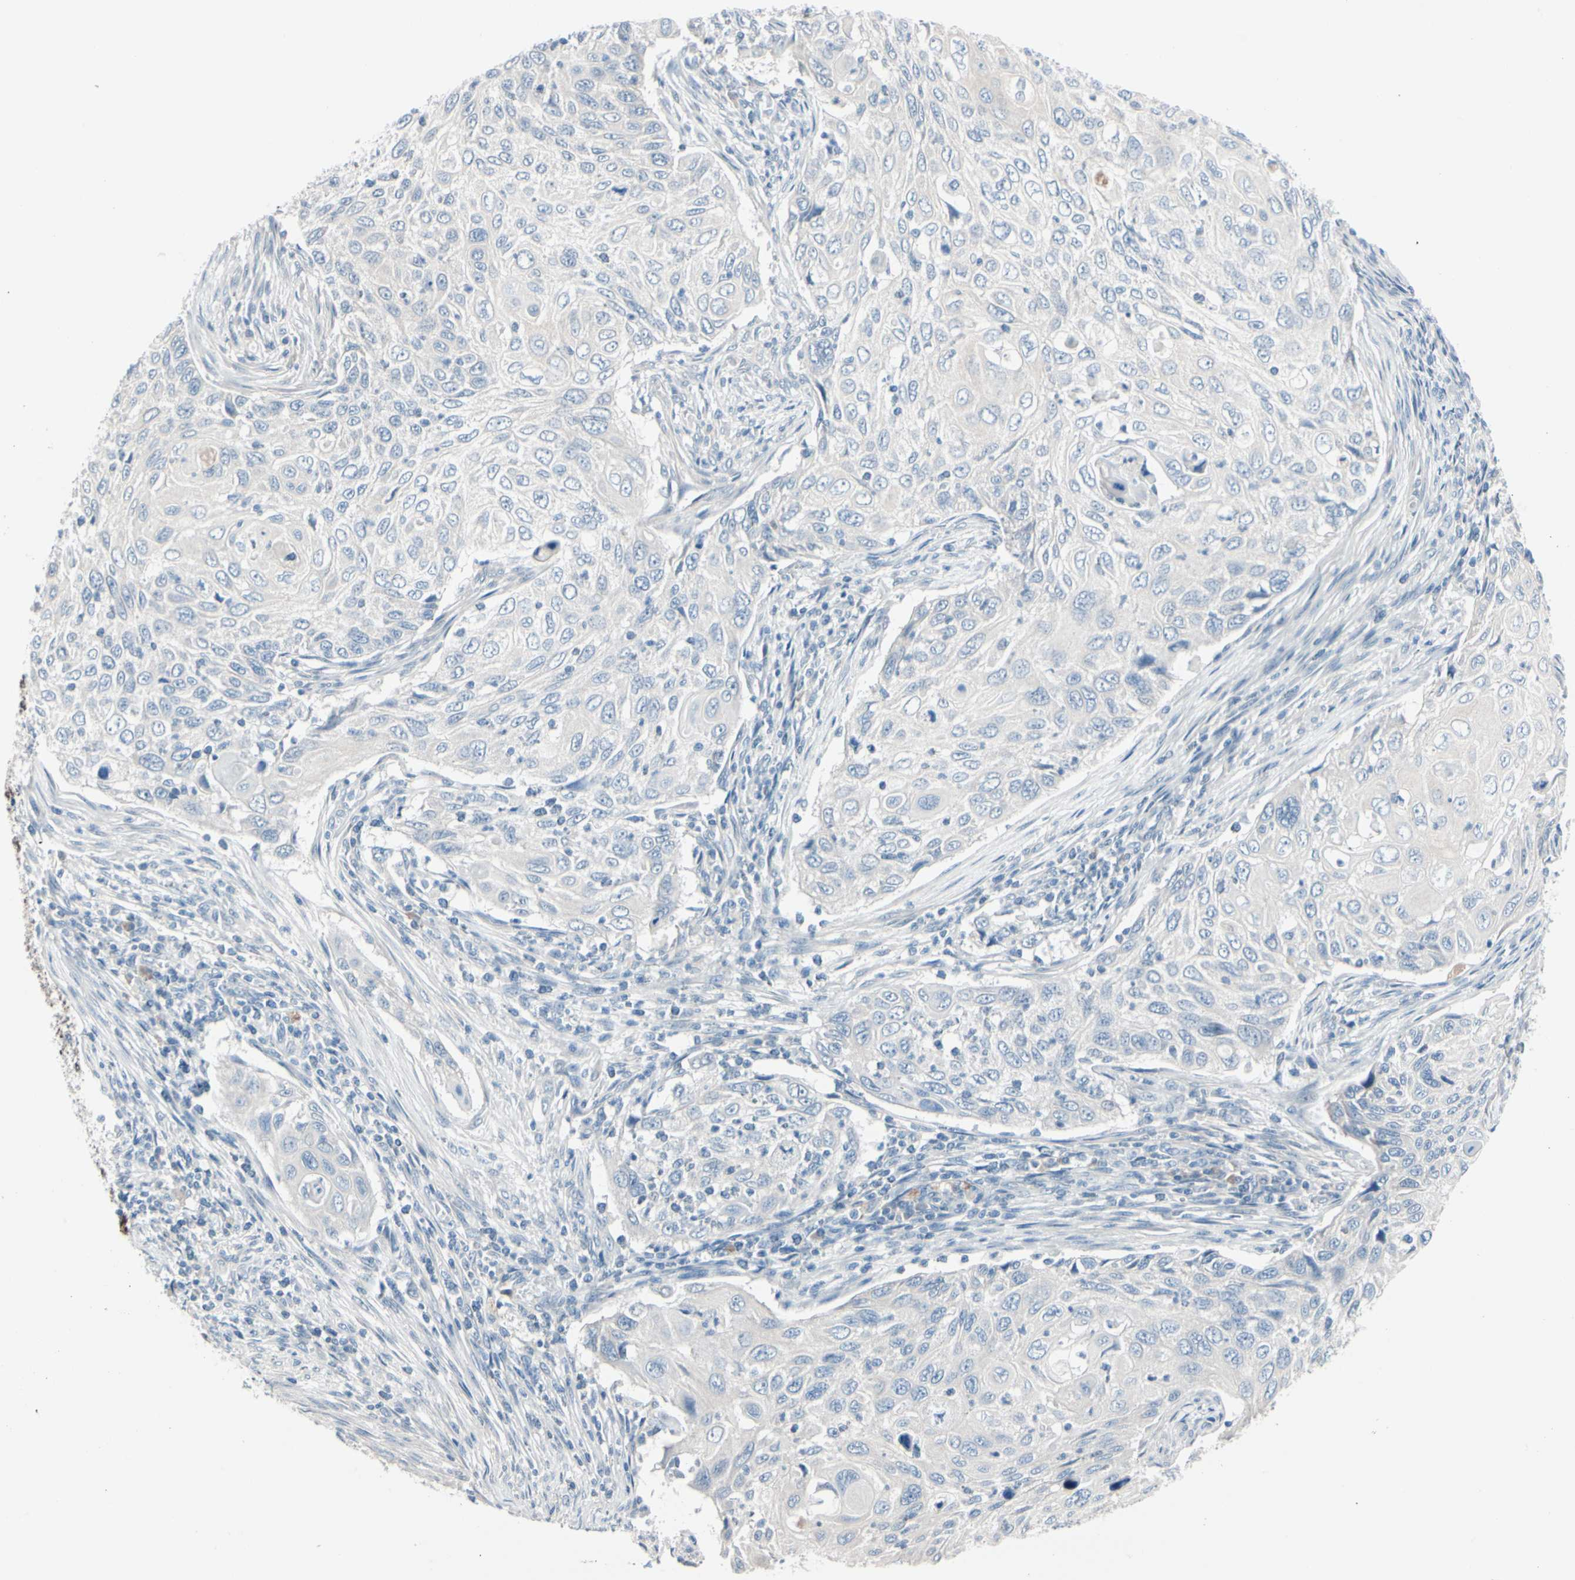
{"staining": {"intensity": "negative", "quantity": "none", "location": "none"}, "tissue": "cervical cancer", "cell_type": "Tumor cells", "image_type": "cancer", "snomed": [{"axis": "morphology", "description": "Squamous cell carcinoma, NOS"}, {"axis": "topography", "description": "Cervix"}], "caption": "Immunohistochemical staining of cervical cancer (squamous cell carcinoma) reveals no significant positivity in tumor cells. Brightfield microscopy of immunohistochemistry stained with DAB (3,3'-diaminobenzidine) (brown) and hematoxylin (blue), captured at high magnification.", "gene": "PGR", "patient": {"sex": "female", "age": 70}}